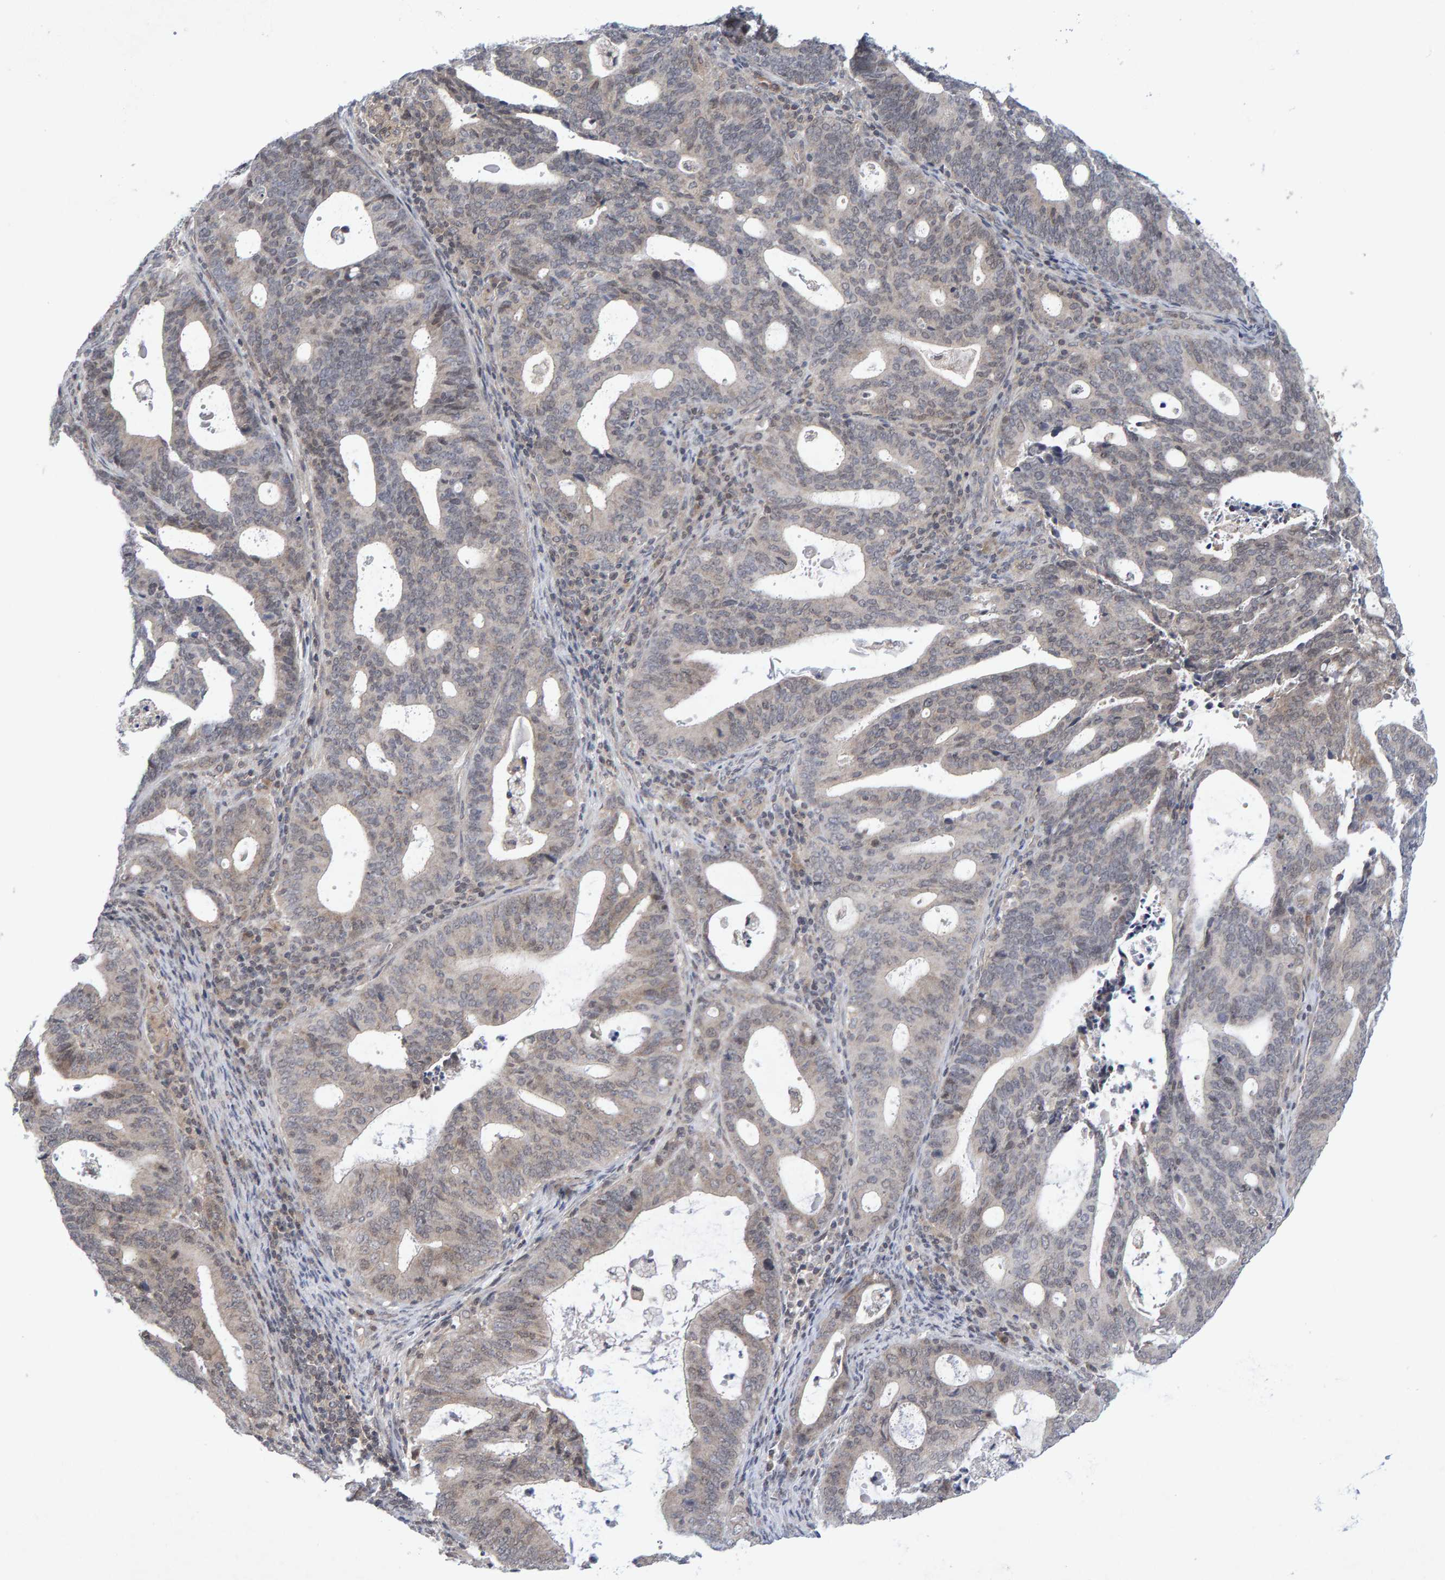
{"staining": {"intensity": "negative", "quantity": "none", "location": "none"}, "tissue": "endometrial cancer", "cell_type": "Tumor cells", "image_type": "cancer", "snomed": [{"axis": "morphology", "description": "Adenocarcinoma, NOS"}, {"axis": "topography", "description": "Uterus"}], "caption": "The photomicrograph shows no staining of tumor cells in endometrial cancer (adenocarcinoma).", "gene": "CDH2", "patient": {"sex": "female", "age": 83}}